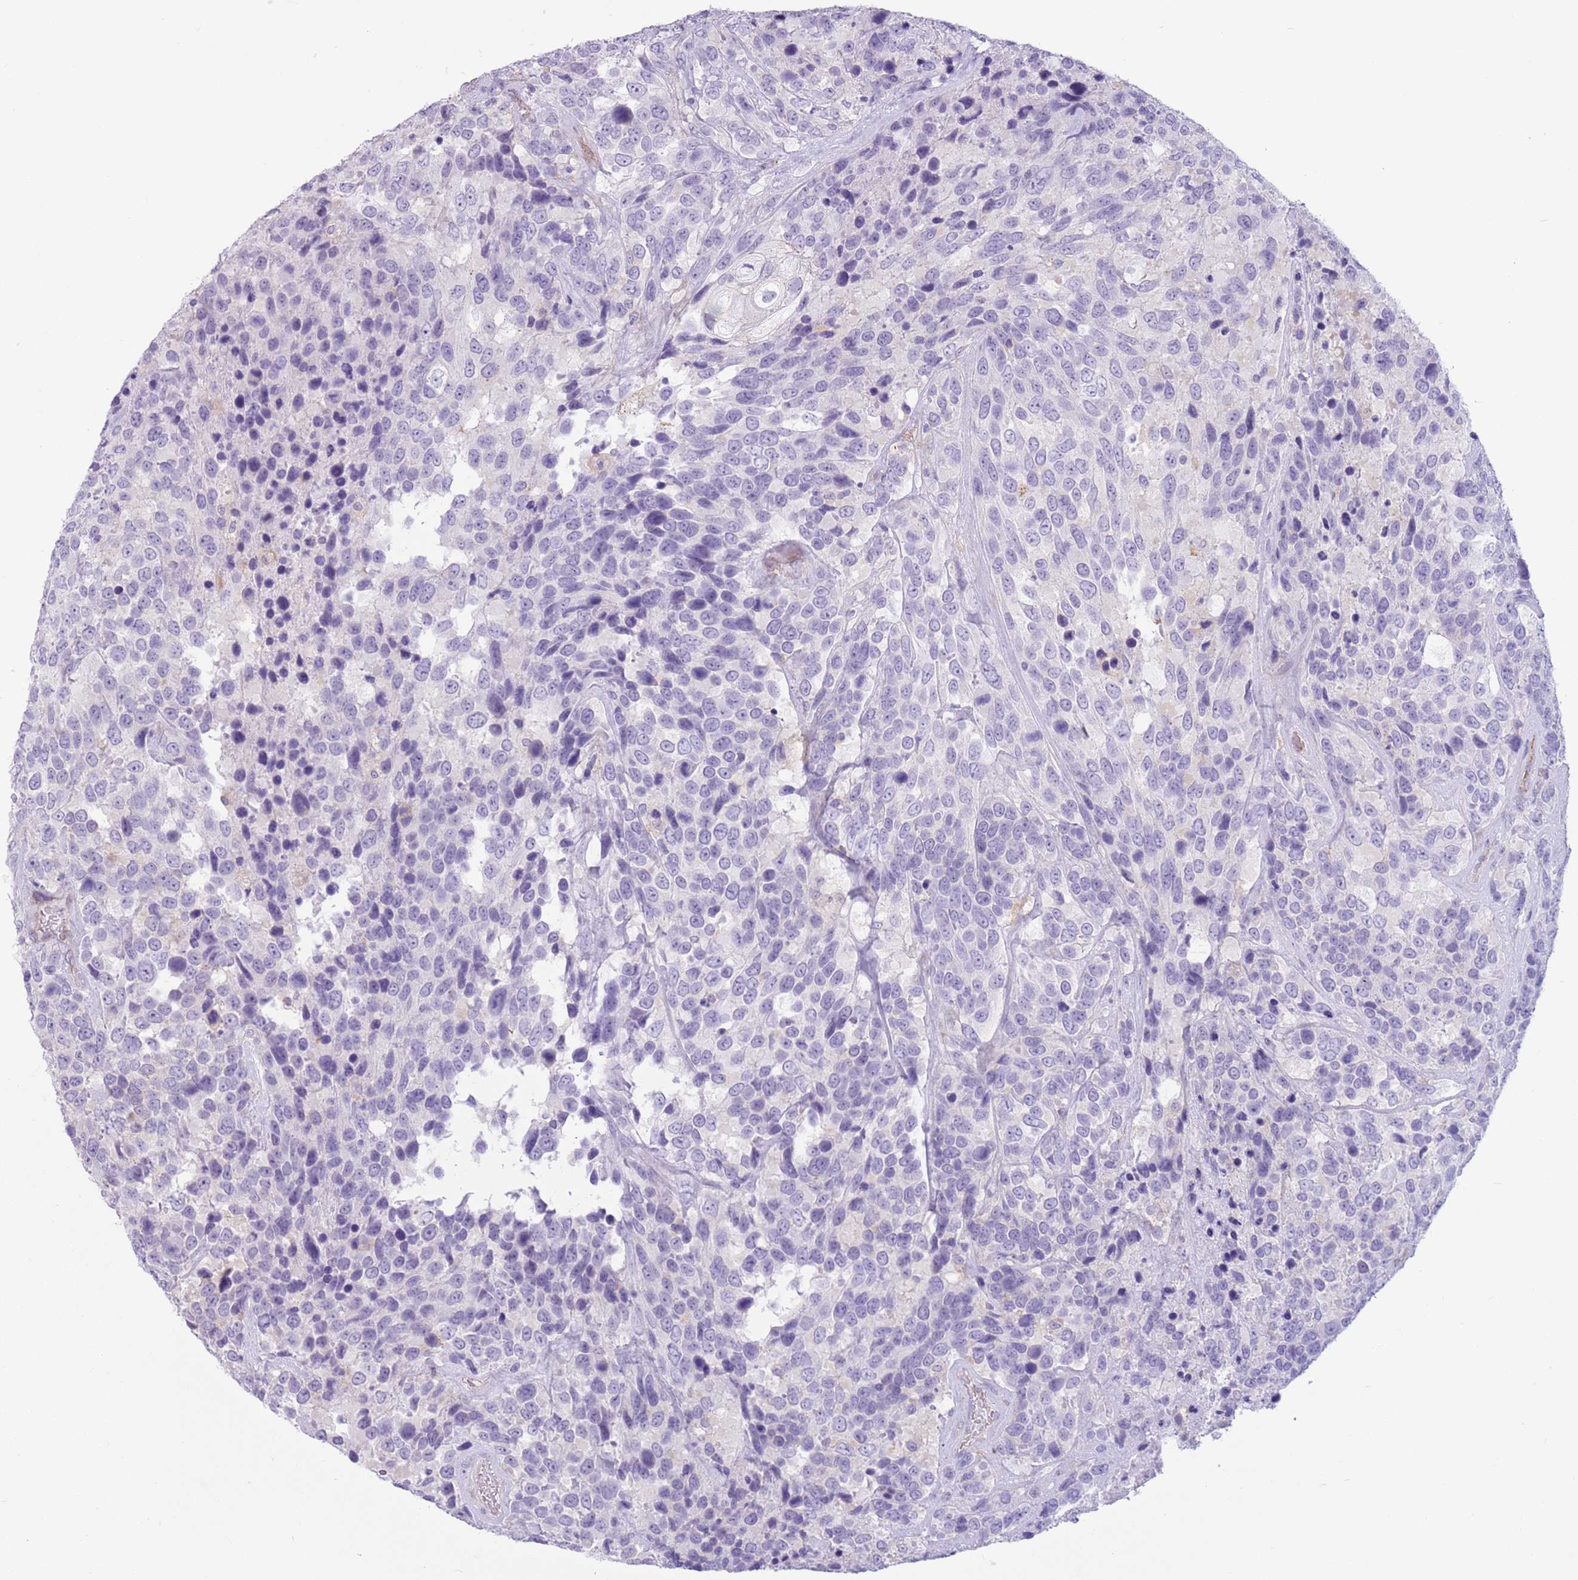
{"staining": {"intensity": "negative", "quantity": "none", "location": "none"}, "tissue": "urothelial cancer", "cell_type": "Tumor cells", "image_type": "cancer", "snomed": [{"axis": "morphology", "description": "Urothelial carcinoma, High grade"}, {"axis": "topography", "description": "Urinary bladder"}], "caption": "A high-resolution photomicrograph shows immunohistochemistry staining of urothelial carcinoma (high-grade), which reveals no significant expression in tumor cells.", "gene": "SNX6", "patient": {"sex": "female", "age": 70}}